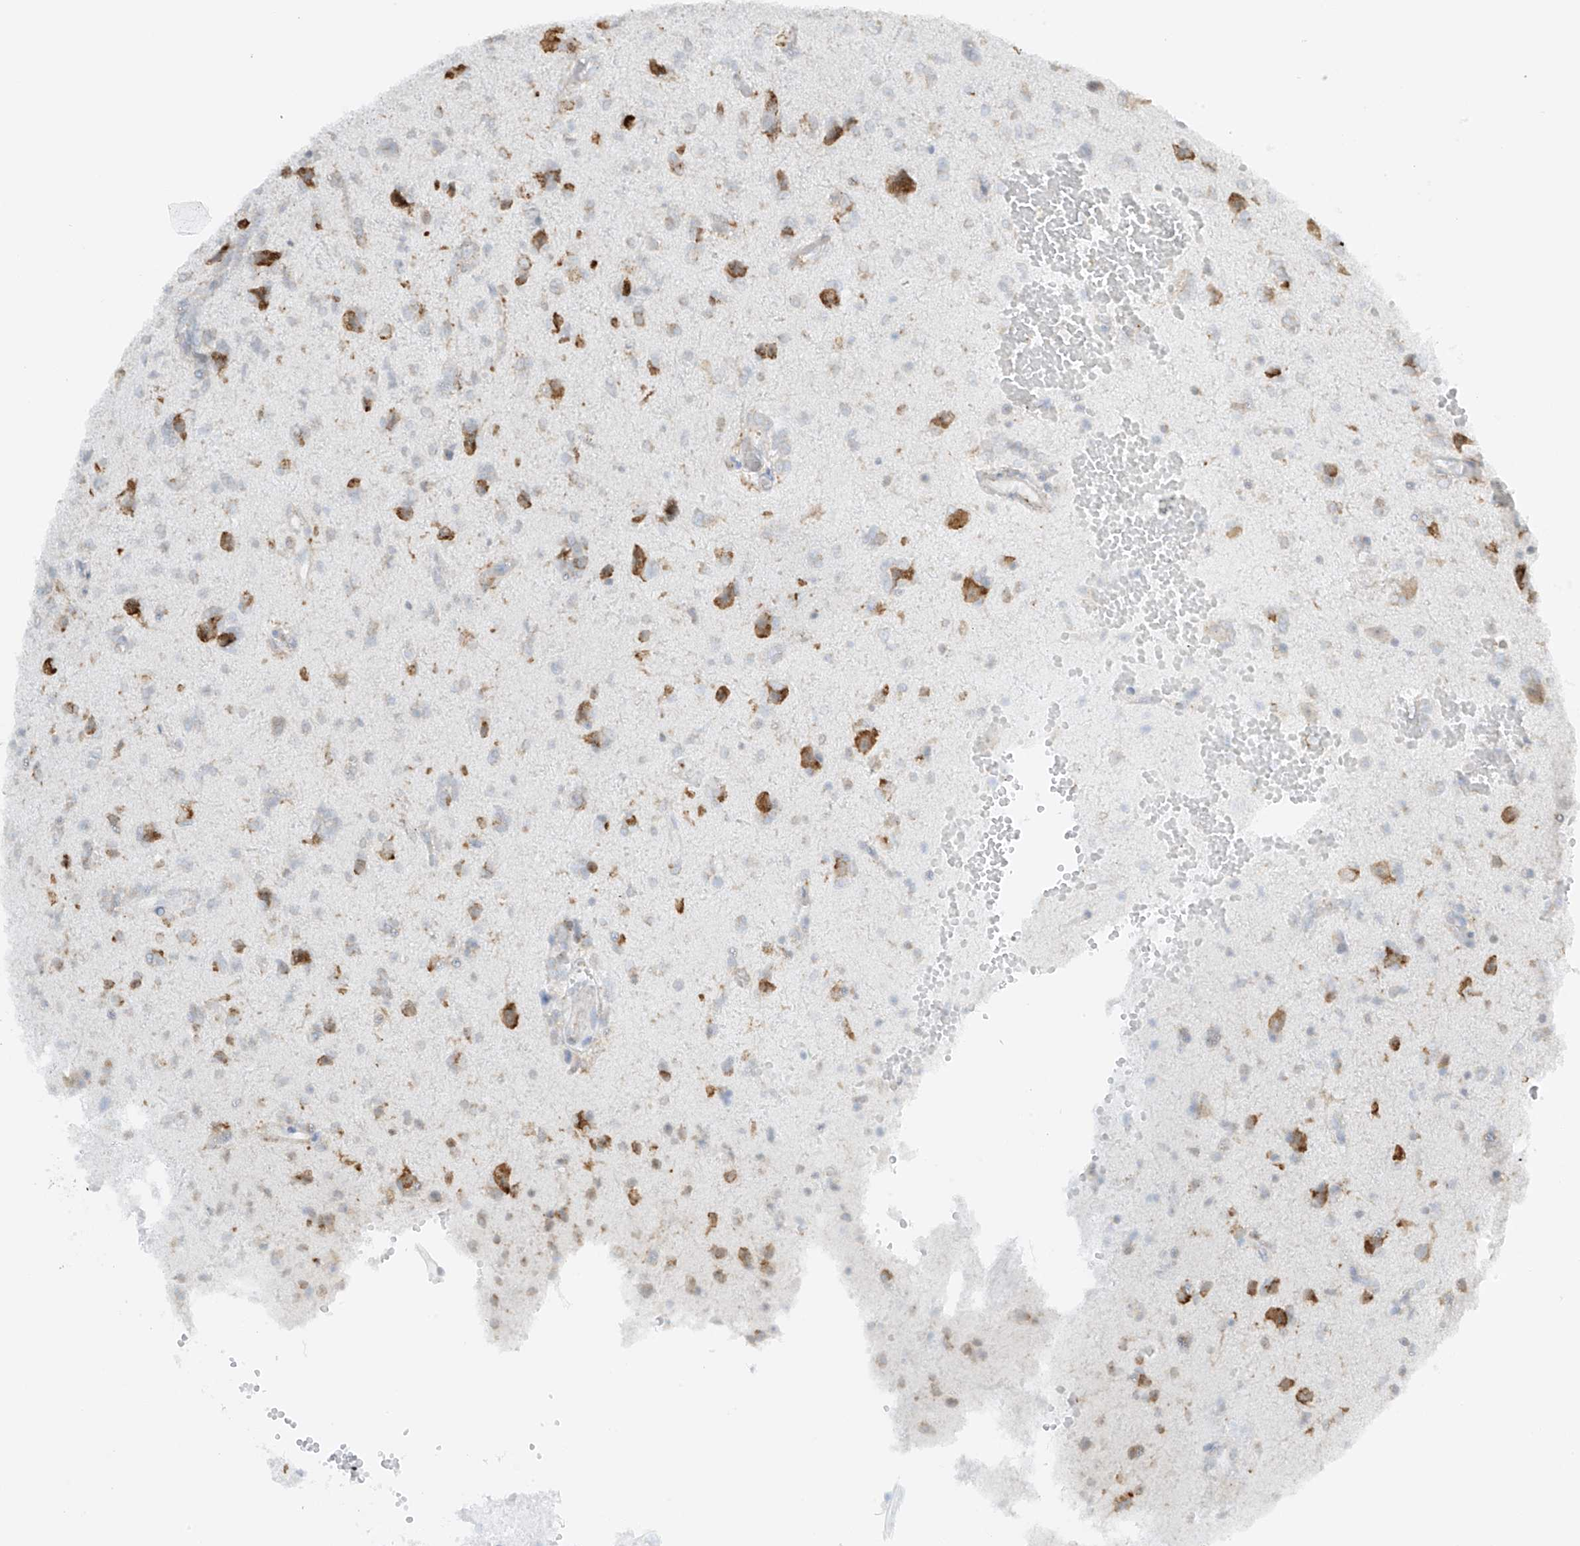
{"staining": {"intensity": "moderate", "quantity": "25%-75%", "location": "cytoplasmic/membranous"}, "tissue": "glioma", "cell_type": "Tumor cells", "image_type": "cancer", "snomed": [{"axis": "morphology", "description": "Glioma, malignant, High grade"}, {"axis": "topography", "description": "Brain"}], "caption": "This photomicrograph shows IHC staining of human malignant high-grade glioma, with medium moderate cytoplasmic/membranous expression in about 25%-75% of tumor cells.", "gene": "LRRC59", "patient": {"sex": "female", "age": 59}}